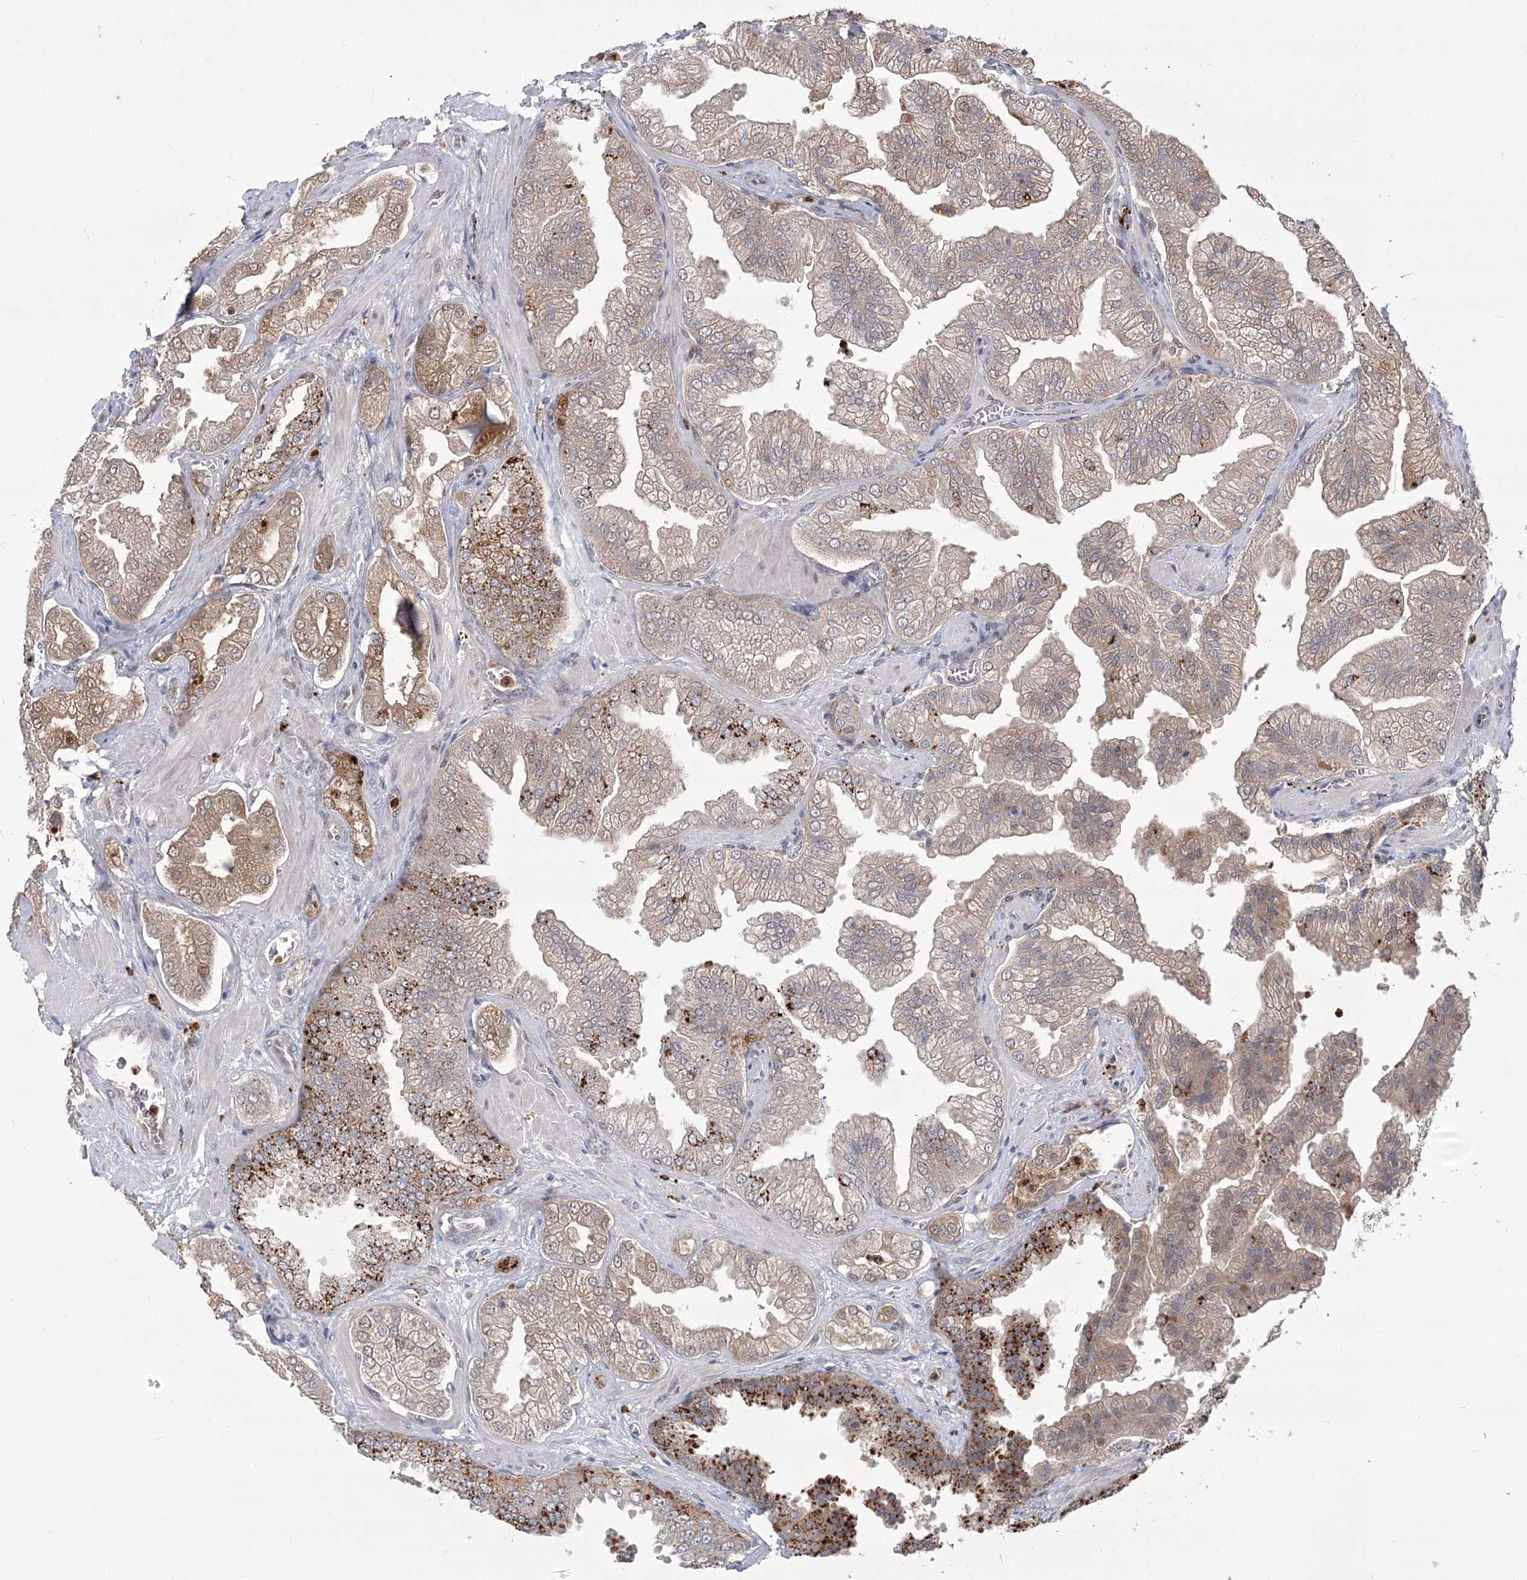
{"staining": {"intensity": "moderate", "quantity": ">75%", "location": "cytoplasmic/membranous"}, "tissue": "prostate cancer", "cell_type": "Tumor cells", "image_type": "cancer", "snomed": [{"axis": "morphology", "description": "Adenocarcinoma, High grade"}, {"axis": "topography", "description": "Prostate"}], "caption": "Brown immunohistochemical staining in prostate cancer displays moderate cytoplasmic/membranous positivity in about >75% of tumor cells.", "gene": "SIAE", "patient": {"sex": "male", "age": 58}}